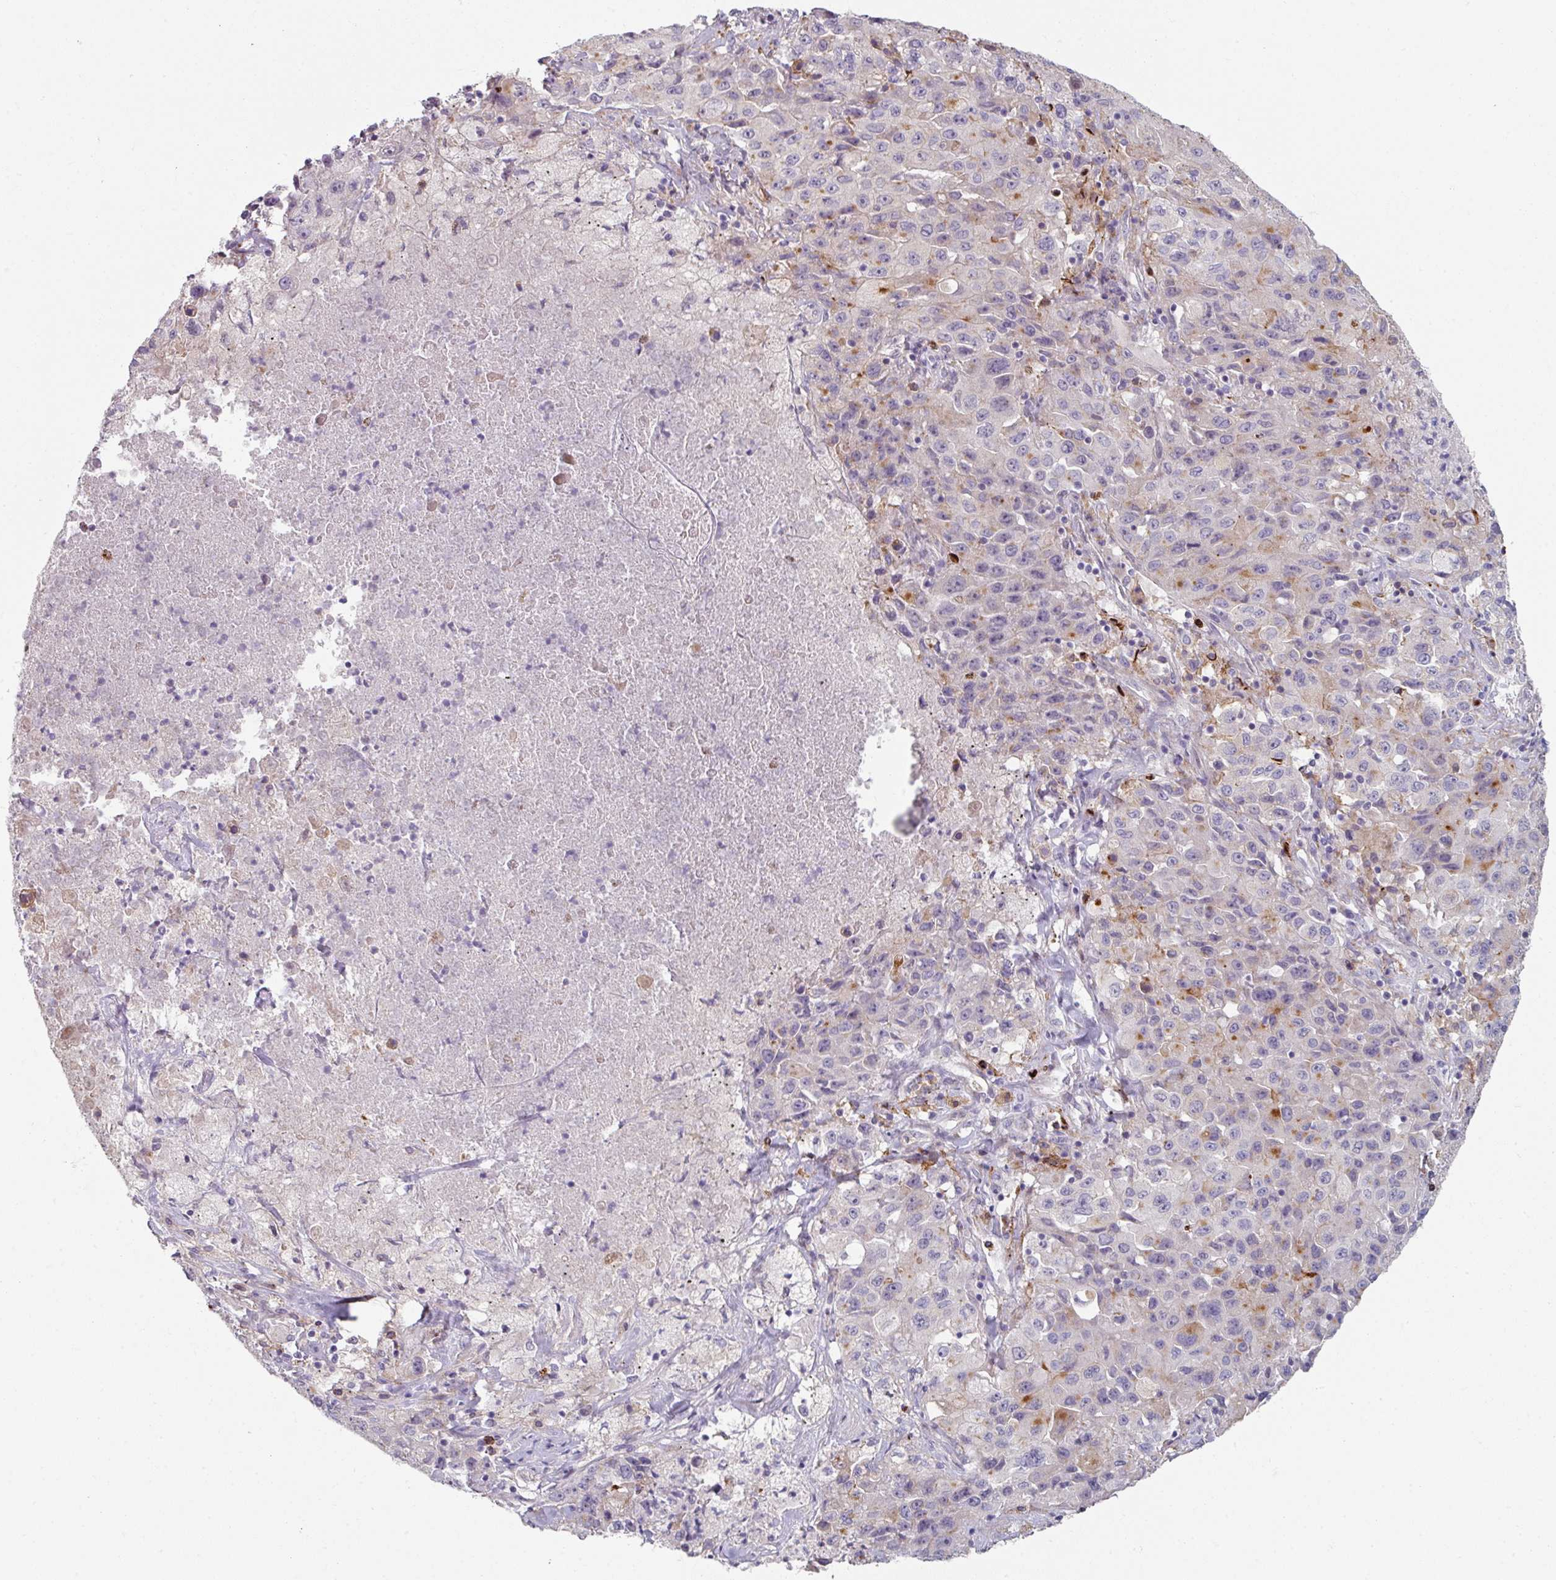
{"staining": {"intensity": "moderate", "quantity": "<25%", "location": "cytoplasmic/membranous"}, "tissue": "lung cancer", "cell_type": "Tumor cells", "image_type": "cancer", "snomed": [{"axis": "morphology", "description": "Squamous cell carcinoma, NOS"}, {"axis": "topography", "description": "Lung"}], "caption": "Immunohistochemical staining of lung squamous cell carcinoma displays moderate cytoplasmic/membranous protein positivity in about <25% of tumor cells.", "gene": "WSB2", "patient": {"sex": "male", "age": 63}}